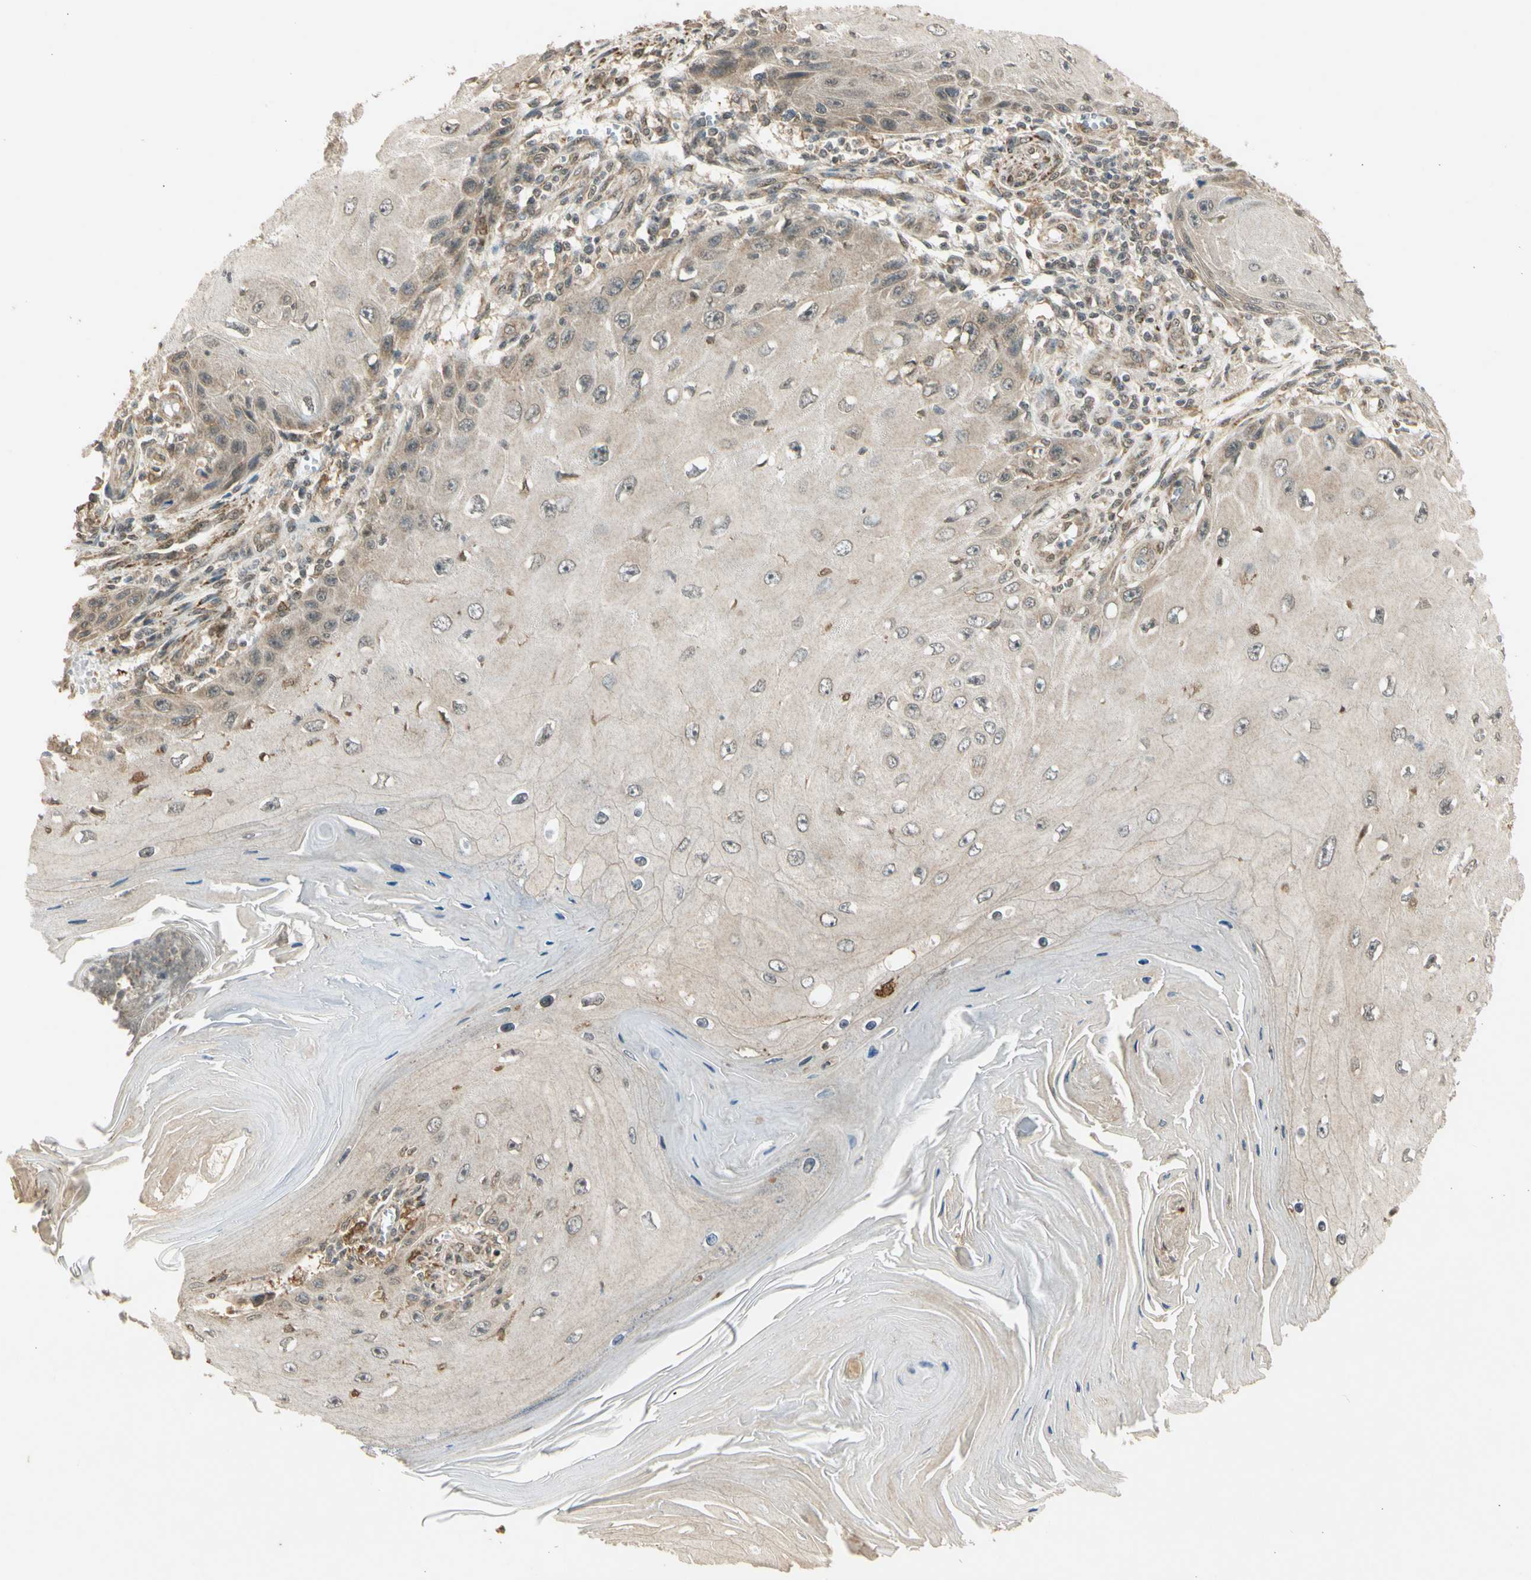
{"staining": {"intensity": "weak", "quantity": "25%-75%", "location": "cytoplasmic/membranous,nuclear"}, "tissue": "skin cancer", "cell_type": "Tumor cells", "image_type": "cancer", "snomed": [{"axis": "morphology", "description": "Squamous cell carcinoma, NOS"}, {"axis": "topography", "description": "Skin"}], "caption": "Protein positivity by IHC exhibits weak cytoplasmic/membranous and nuclear positivity in about 25%-75% of tumor cells in skin cancer (squamous cell carcinoma).", "gene": "ZNF135", "patient": {"sex": "female", "age": 73}}